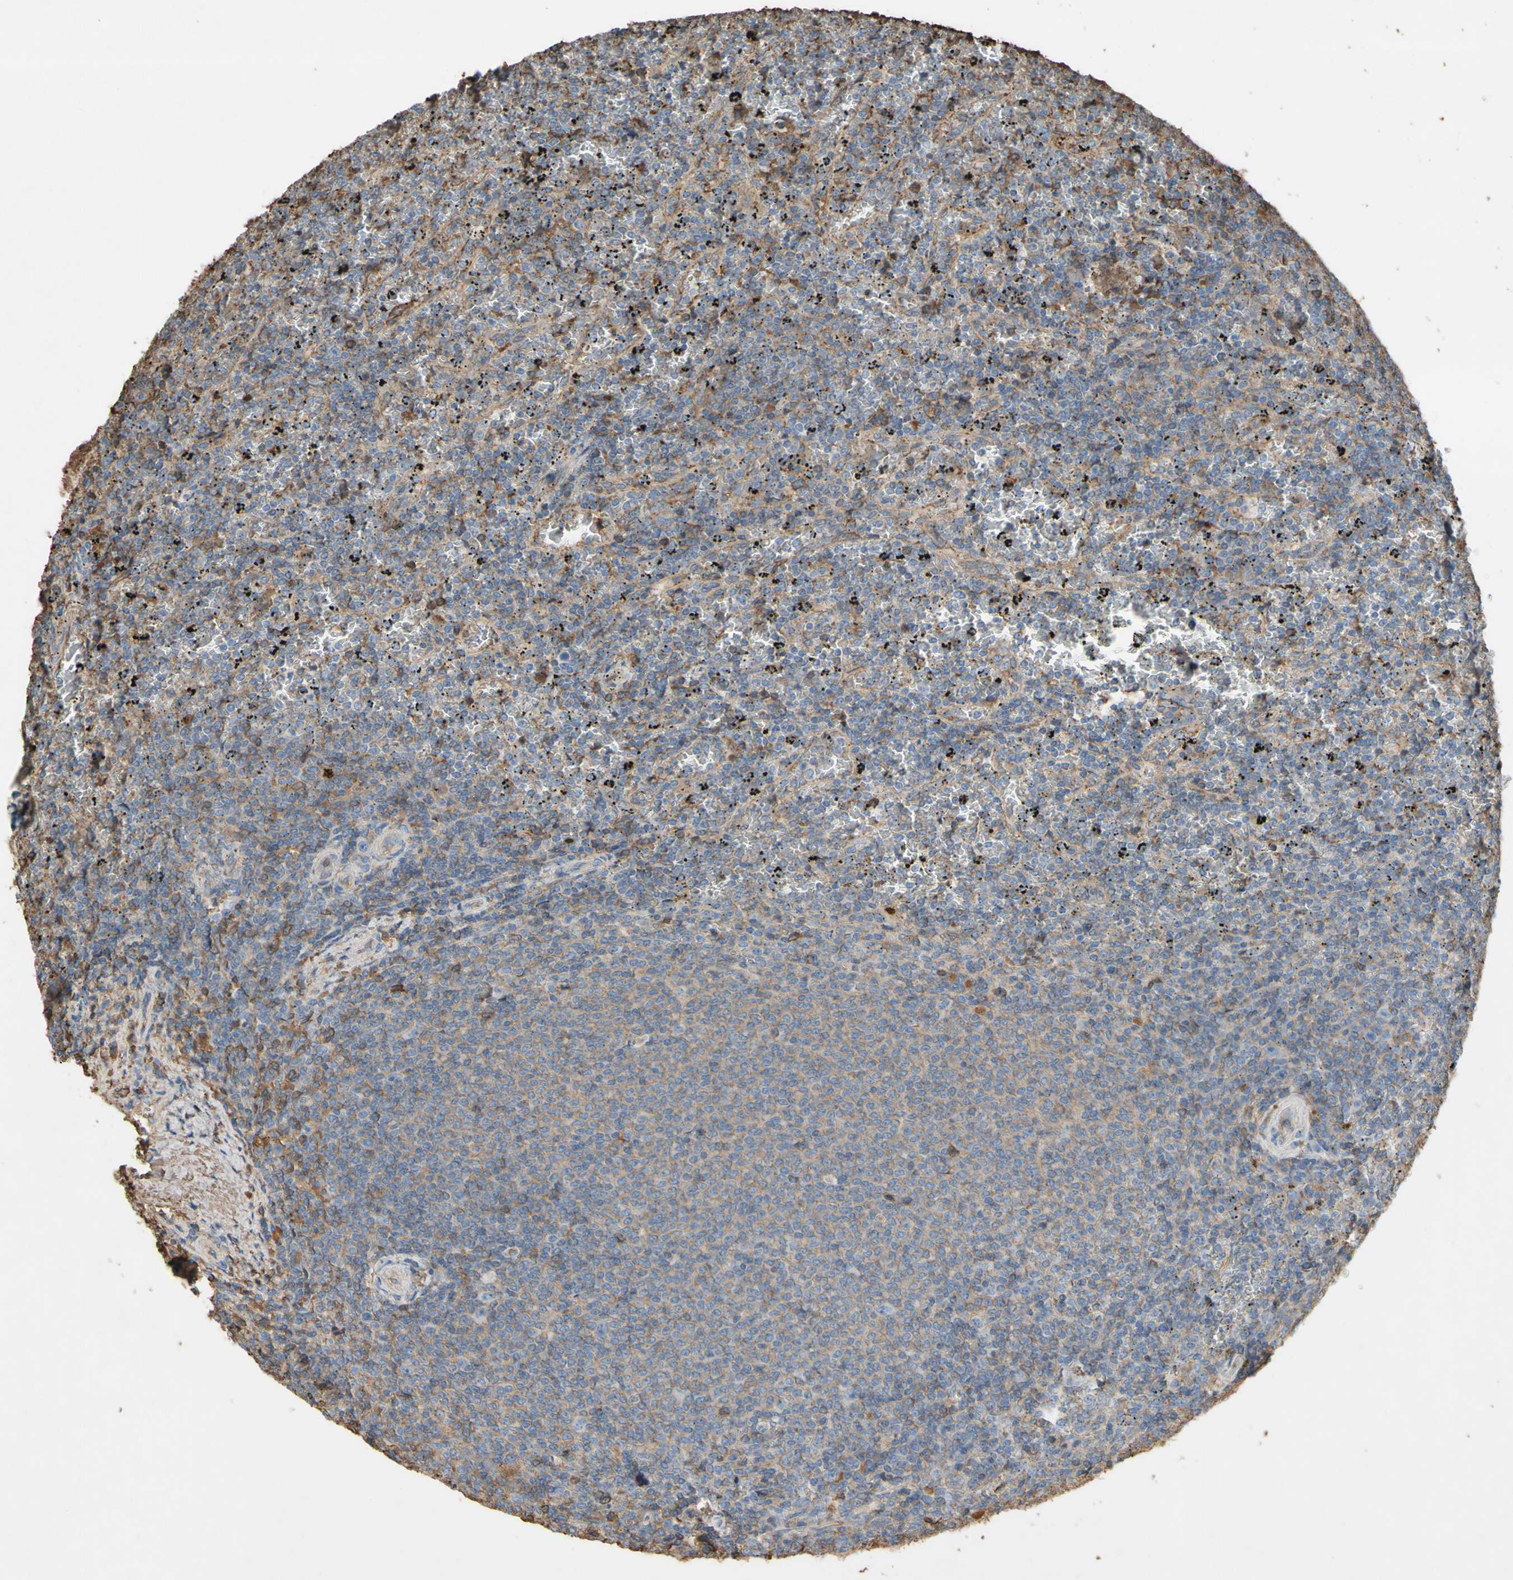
{"staining": {"intensity": "weak", "quantity": "25%-75%", "location": "cytoplasmic/membranous"}, "tissue": "lymphoma", "cell_type": "Tumor cells", "image_type": "cancer", "snomed": [{"axis": "morphology", "description": "Malignant lymphoma, non-Hodgkin's type, Low grade"}, {"axis": "topography", "description": "Spleen"}], "caption": "DAB immunohistochemical staining of lymphoma displays weak cytoplasmic/membranous protein expression in about 25%-75% of tumor cells.", "gene": "PTGDS", "patient": {"sex": "female", "age": 77}}